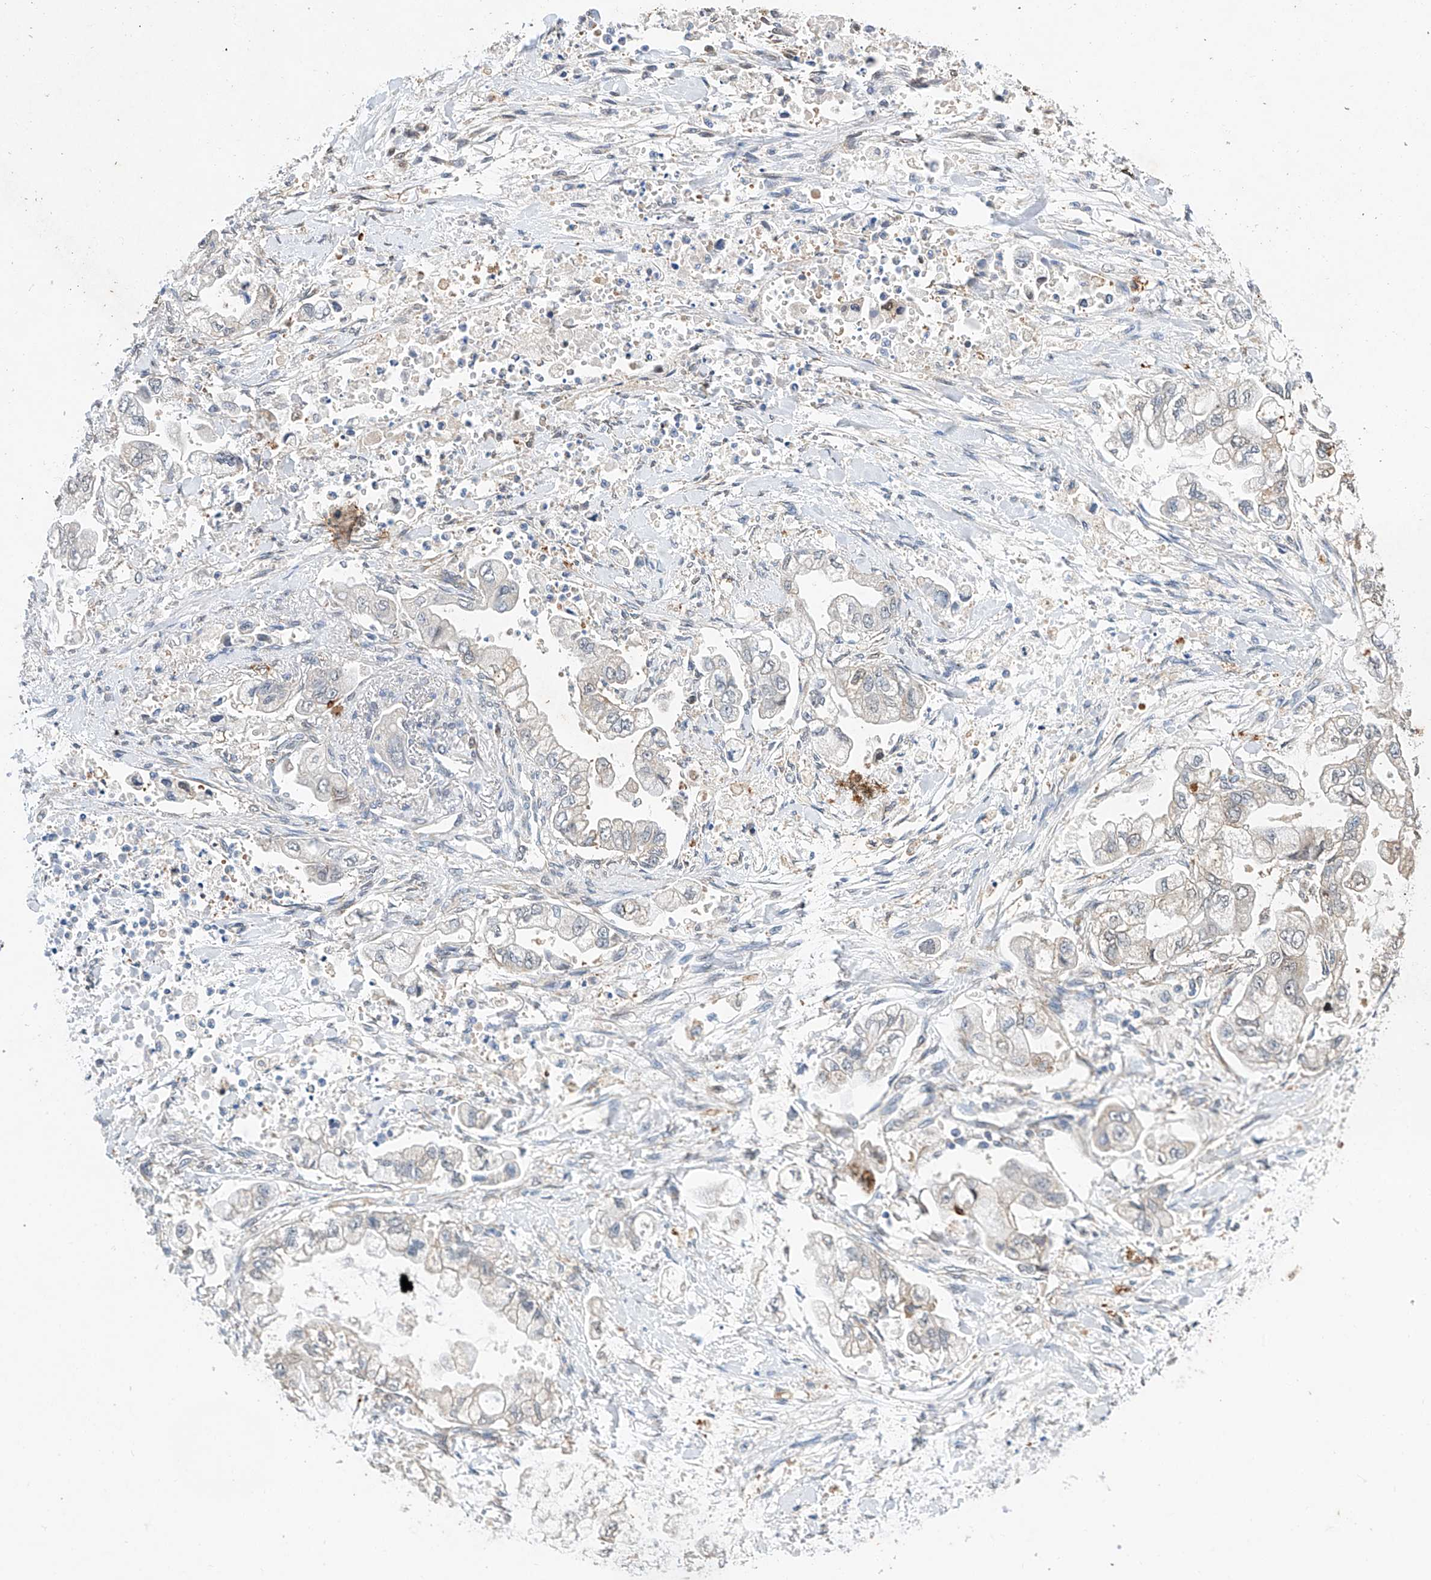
{"staining": {"intensity": "negative", "quantity": "none", "location": "none"}, "tissue": "stomach cancer", "cell_type": "Tumor cells", "image_type": "cancer", "snomed": [{"axis": "morphology", "description": "Normal tissue, NOS"}, {"axis": "morphology", "description": "Adenocarcinoma, NOS"}, {"axis": "topography", "description": "Stomach"}], "caption": "The photomicrograph exhibits no significant positivity in tumor cells of stomach cancer (adenocarcinoma). (DAB (3,3'-diaminobenzidine) IHC with hematoxylin counter stain).", "gene": "CTDP1", "patient": {"sex": "male", "age": 62}}